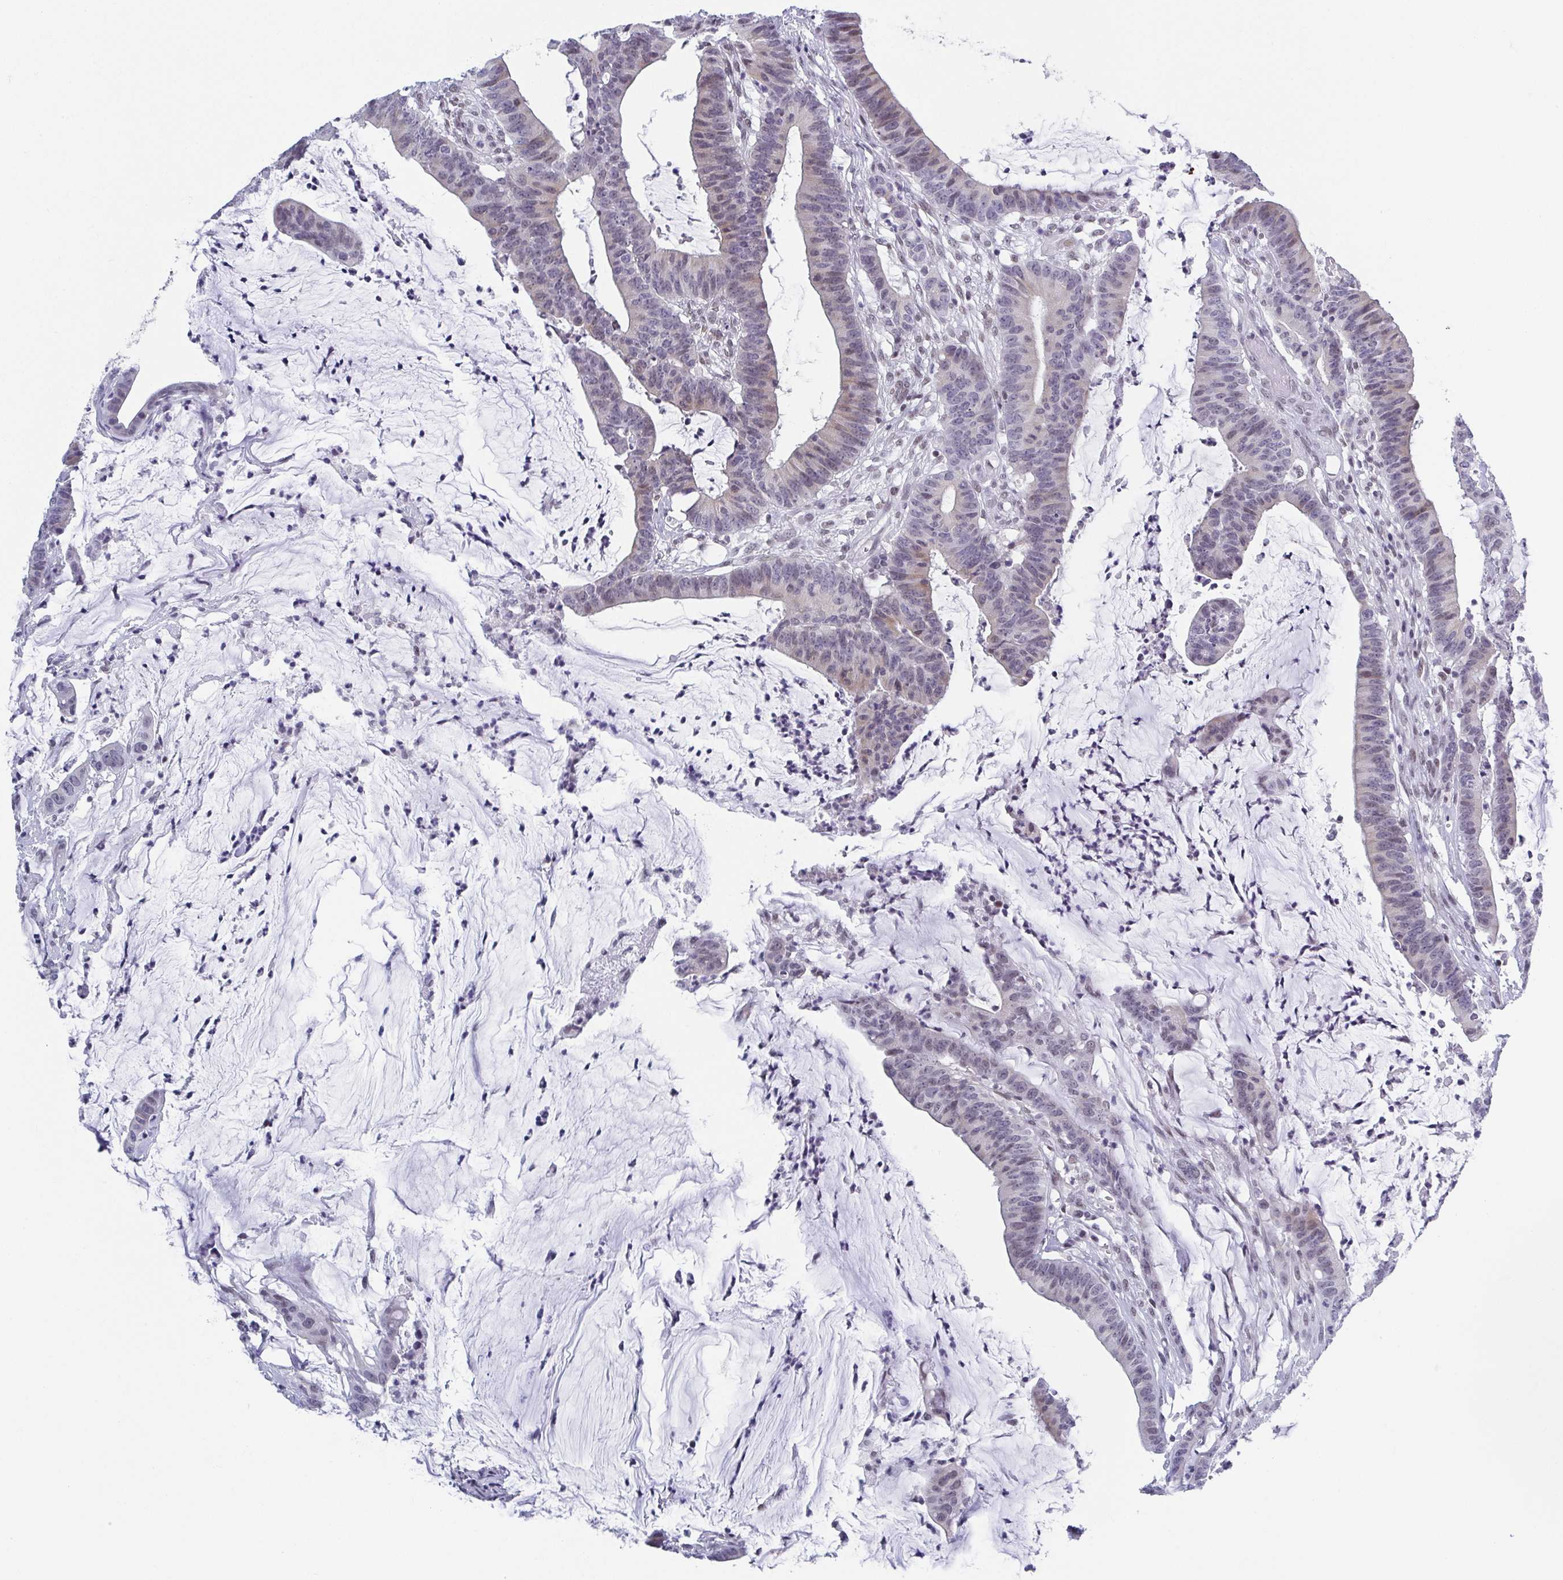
{"staining": {"intensity": "moderate", "quantity": "<25%", "location": "nuclear"}, "tissue": "colorectal cancer", "cell_type": "Tumor cells", "image_type": "cancer", "snomed": [{"axis": "morphology", "description": "Adenocarcinoma, NOS"}, {"axis": "topography", "description": "Colon"}], "caption": "Protein analysis of colorectal adenocarcinoma tissue demonstrates moderate nuclear expression in approximately <25% of tumor cells. Ihc stains the protein in brown and the nuclei are stained blue.", "gene": "SLC7A10", "patient": {"sex": "female", "age": 78}}